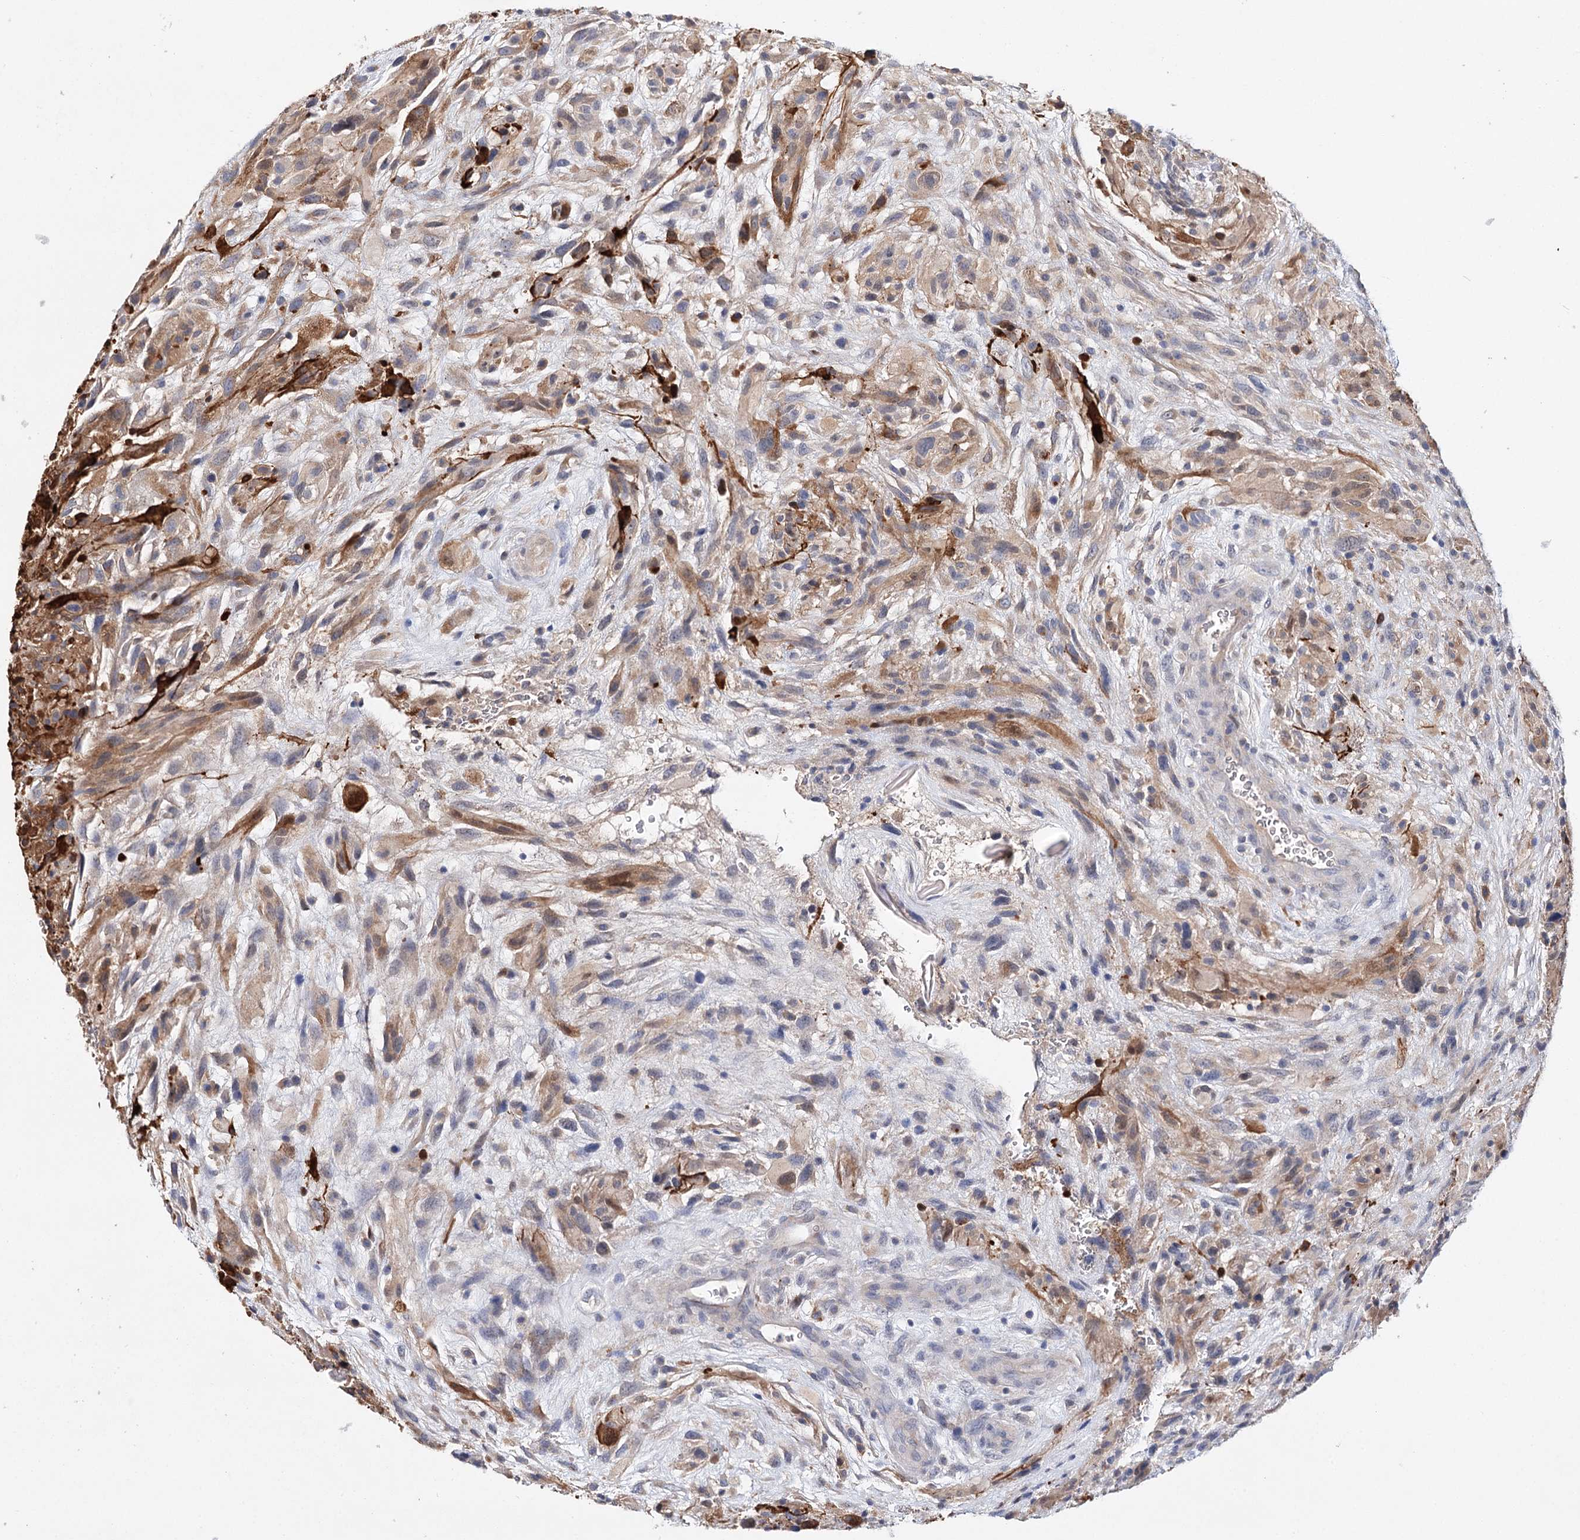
{"staining": {"intensity": "moderate", "quantity": "25%-75%", "location": "cytoplasmic/membranous"}, "tissue": "glioma", "cell_type": "Tumor cells", "image_type": "cancer", "snomed": [{"axis": "morphology", "description": "Glioma, malignant, High grade"}, {"axis": "topography", "description": "Brain"}], "caption": "This image displays glioma stained with immunohistochemistry to label a protein in brown. The cytoplasmic/membranous of tumor cells show moderate positivity for the protein. Nuclei are counter-stained blue.", "gene": "CFAP46", "patient": {"sex": "male", "age": 61}}